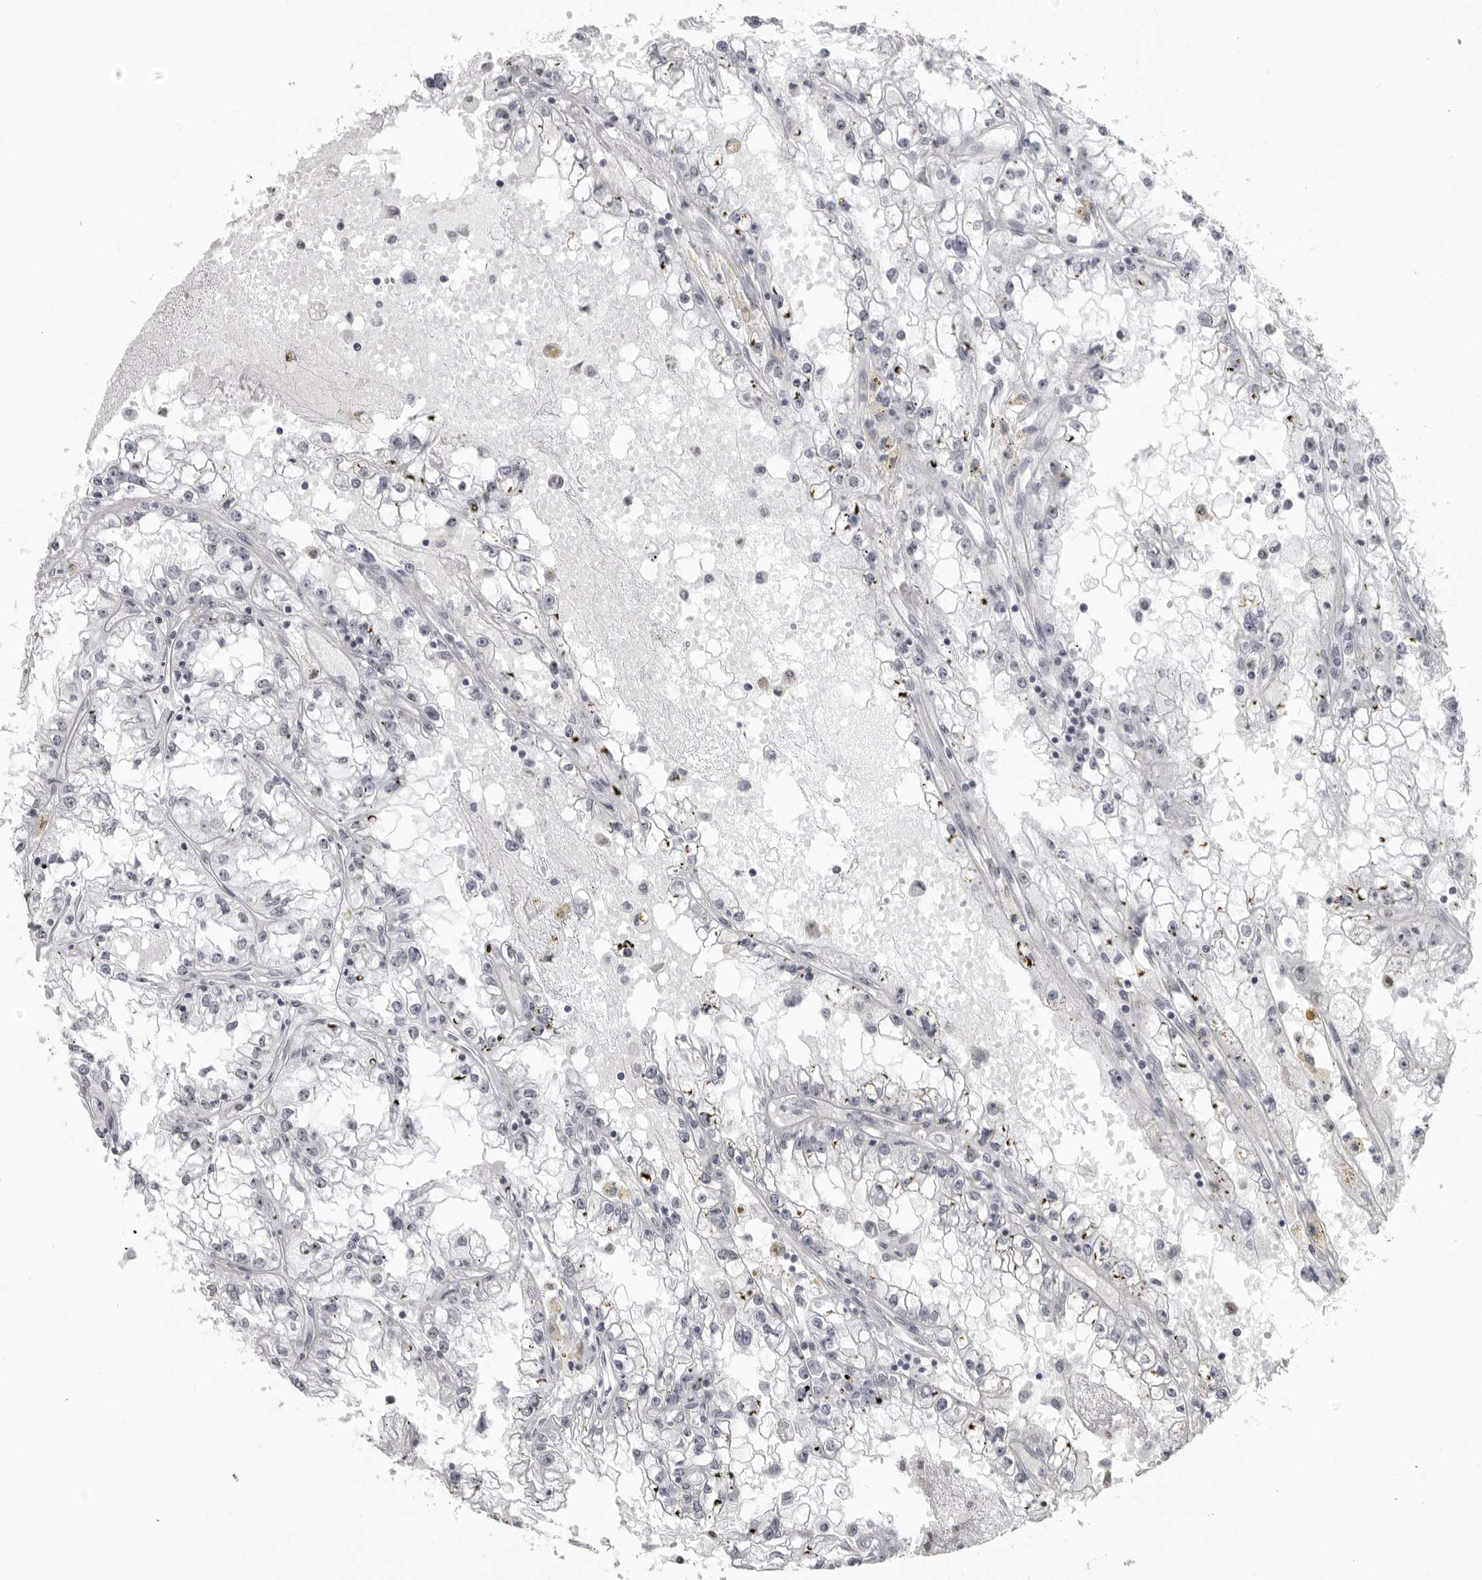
{"staining": {"intensity": "negative", "quantity": "none", "location": "none"}, "tissue": "renal cancer", "cell_type": "Tumor cells", "image_type": "cancer", "snomed": [{"axis": "morphology", "description": "Adenocarcinoma, NOS"}, {"axis": "topography", "description": "Kidney"}], "caption": "A high-resolution image shows immunohistochemistry staining of adenocarcinoma (renal), which displays no significant positivity in tumor cells.", "gene": "ESPN", "patient": {"sex": "male", "age": 56}}